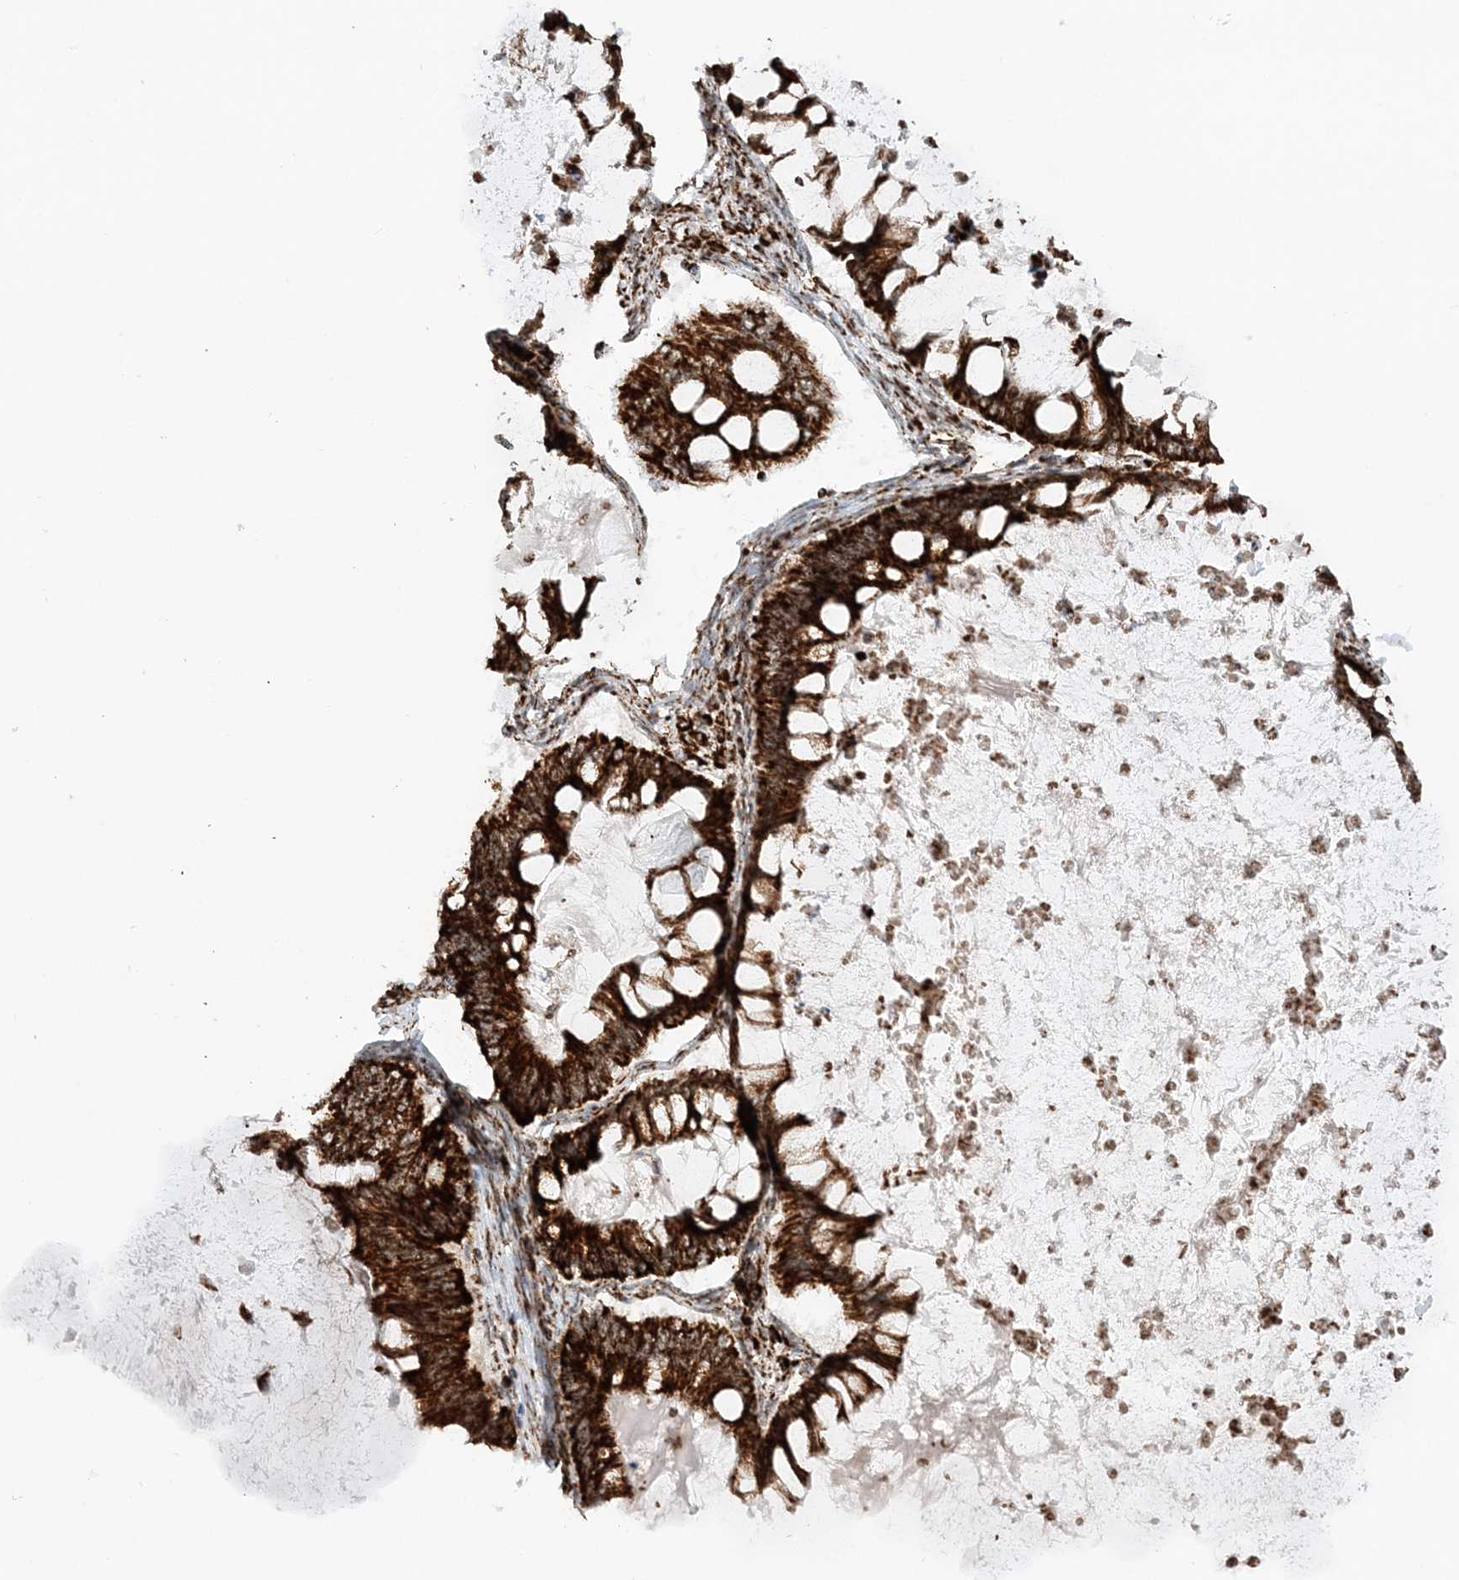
{"staining": {"intensity": "strong", "quantity": ">75%", "location": "cytoplasmic/membranous"}, "tissue": "ovarian cancer", "cell_type": "Tumor cells", "image_type": "cancer", "snomed": [{"axis": "morphology", "description": "Cystadenocarcinoma, mucinous, NOS"}, {"axis": "topography", "description": "Ovary"}], "caption": "Strong cytoplasmic/membranous expression is seen in about >75% of tumor cells in ovarian mucinous cystadenocarcinoma.", "gene": "CRY2", "patient": {"sex": "female", "age": 61}}